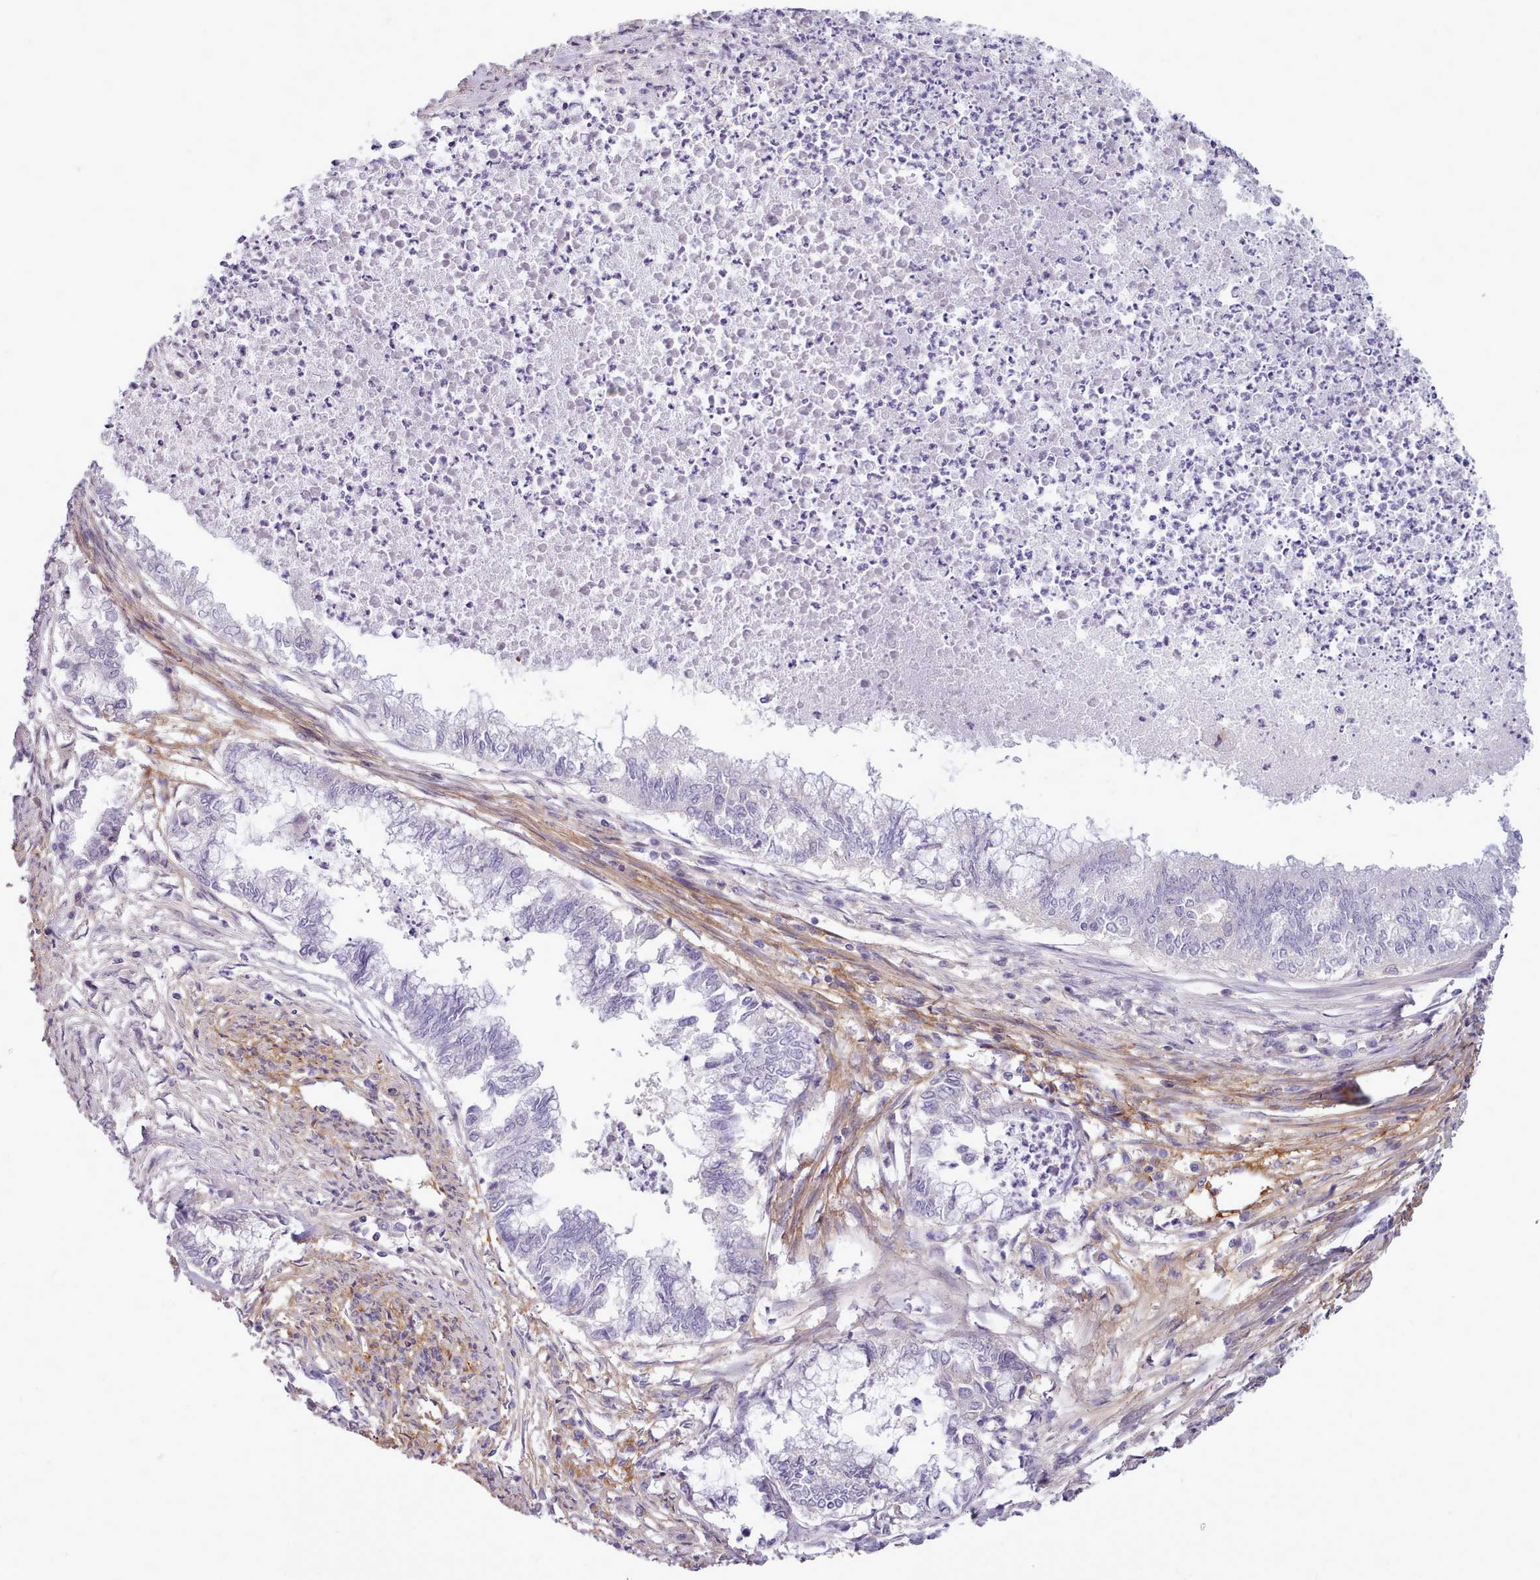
{"staining": {"intensity": "negative", "quantity": "none", "location": "none"}, "tissue": "endometrial cancer", "cell_type": "Tumor cells", "image_type": "cancer", "snomed": [{"axis": "morphology", "description": "Adenocarcinoma, NOS"}, {"axis": "topography", "description": "Endometrium"}], "caption": "The micrograph exhibits no significant positivity in tumor cells of adenocarcinoma (endometrial).", "gene": "CYP2A13", "patient": {"sex": "female", "age": 79}}